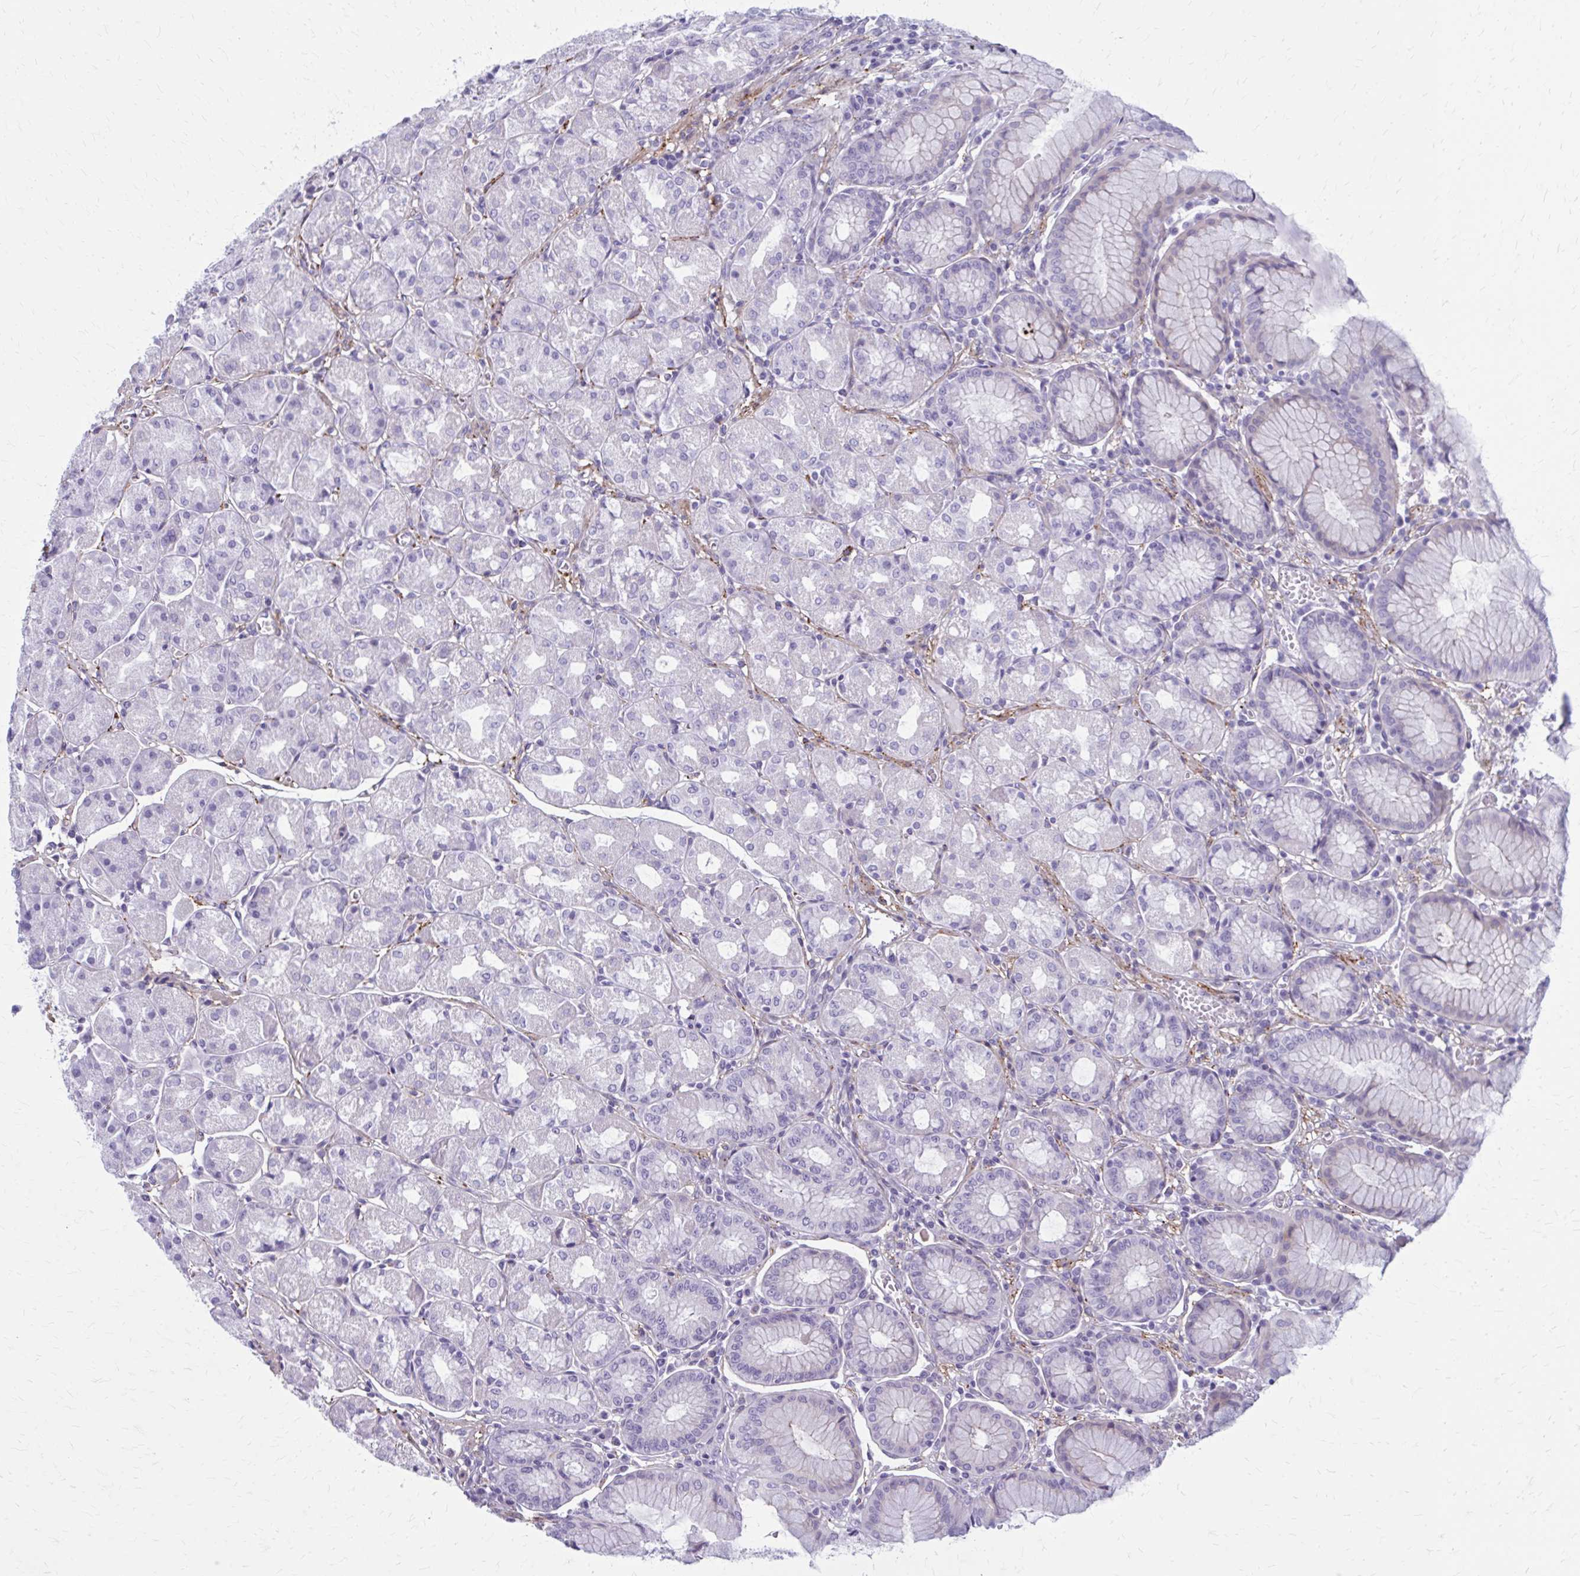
{"staining": {"intensity": "negative", "quantity": "none", "location": "none"}, "tissue": "stomach", "cell_type": "Glandular cells", "image_type": "normal", "snomed": [{"axis": "morphology", "description": "Normal tissue, NOS"}, {"axis": "topography", "description": "Stomach"}], "caption": "Image shows no protein positivity in glandular cells of benign stomach.", "gene": "AKAP12", "patient": {"sex": "male", "age": 55}}